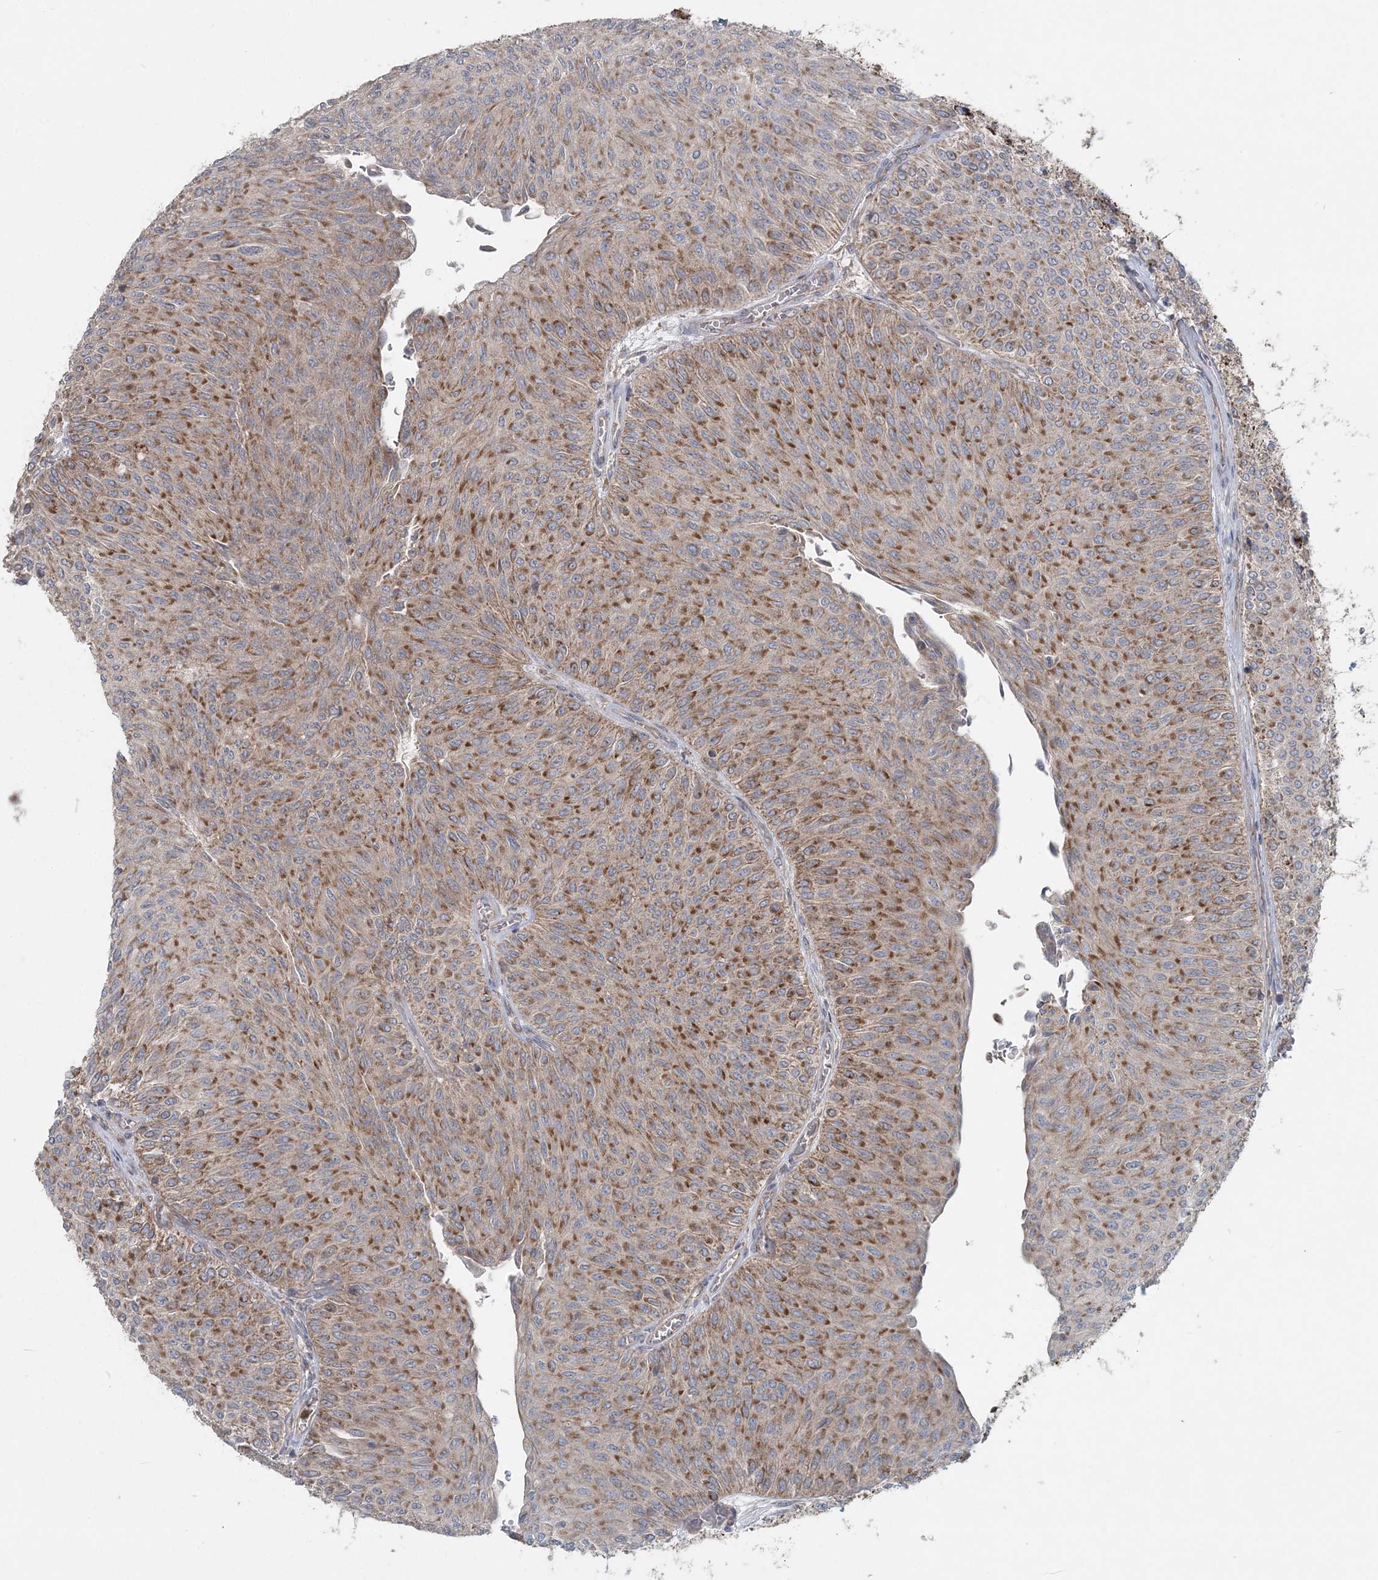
{"staining": {"intensity": "moderate", "quantity": ">75%", "location": "cytoplasmic/membranous"}, "tissue": "urothelial cancer", "cell_type": "Tumor cells", "image_type": "cancer", "snomed": [{"axis": "morphology", "description": "Urothelial carcinoma, Low grade"}, {"axis": "topography", "description": "Urinary bladder"}], "caption": "A brown stain labels moderate cytoplasmic/membranous positivity of a protein in human urothelial cancer tumor cells. The protein is shown in brown color, while the nuclei are stained blue.", "gene": "LRPPRC", "patient": {"sex": "male", "age": 78}}